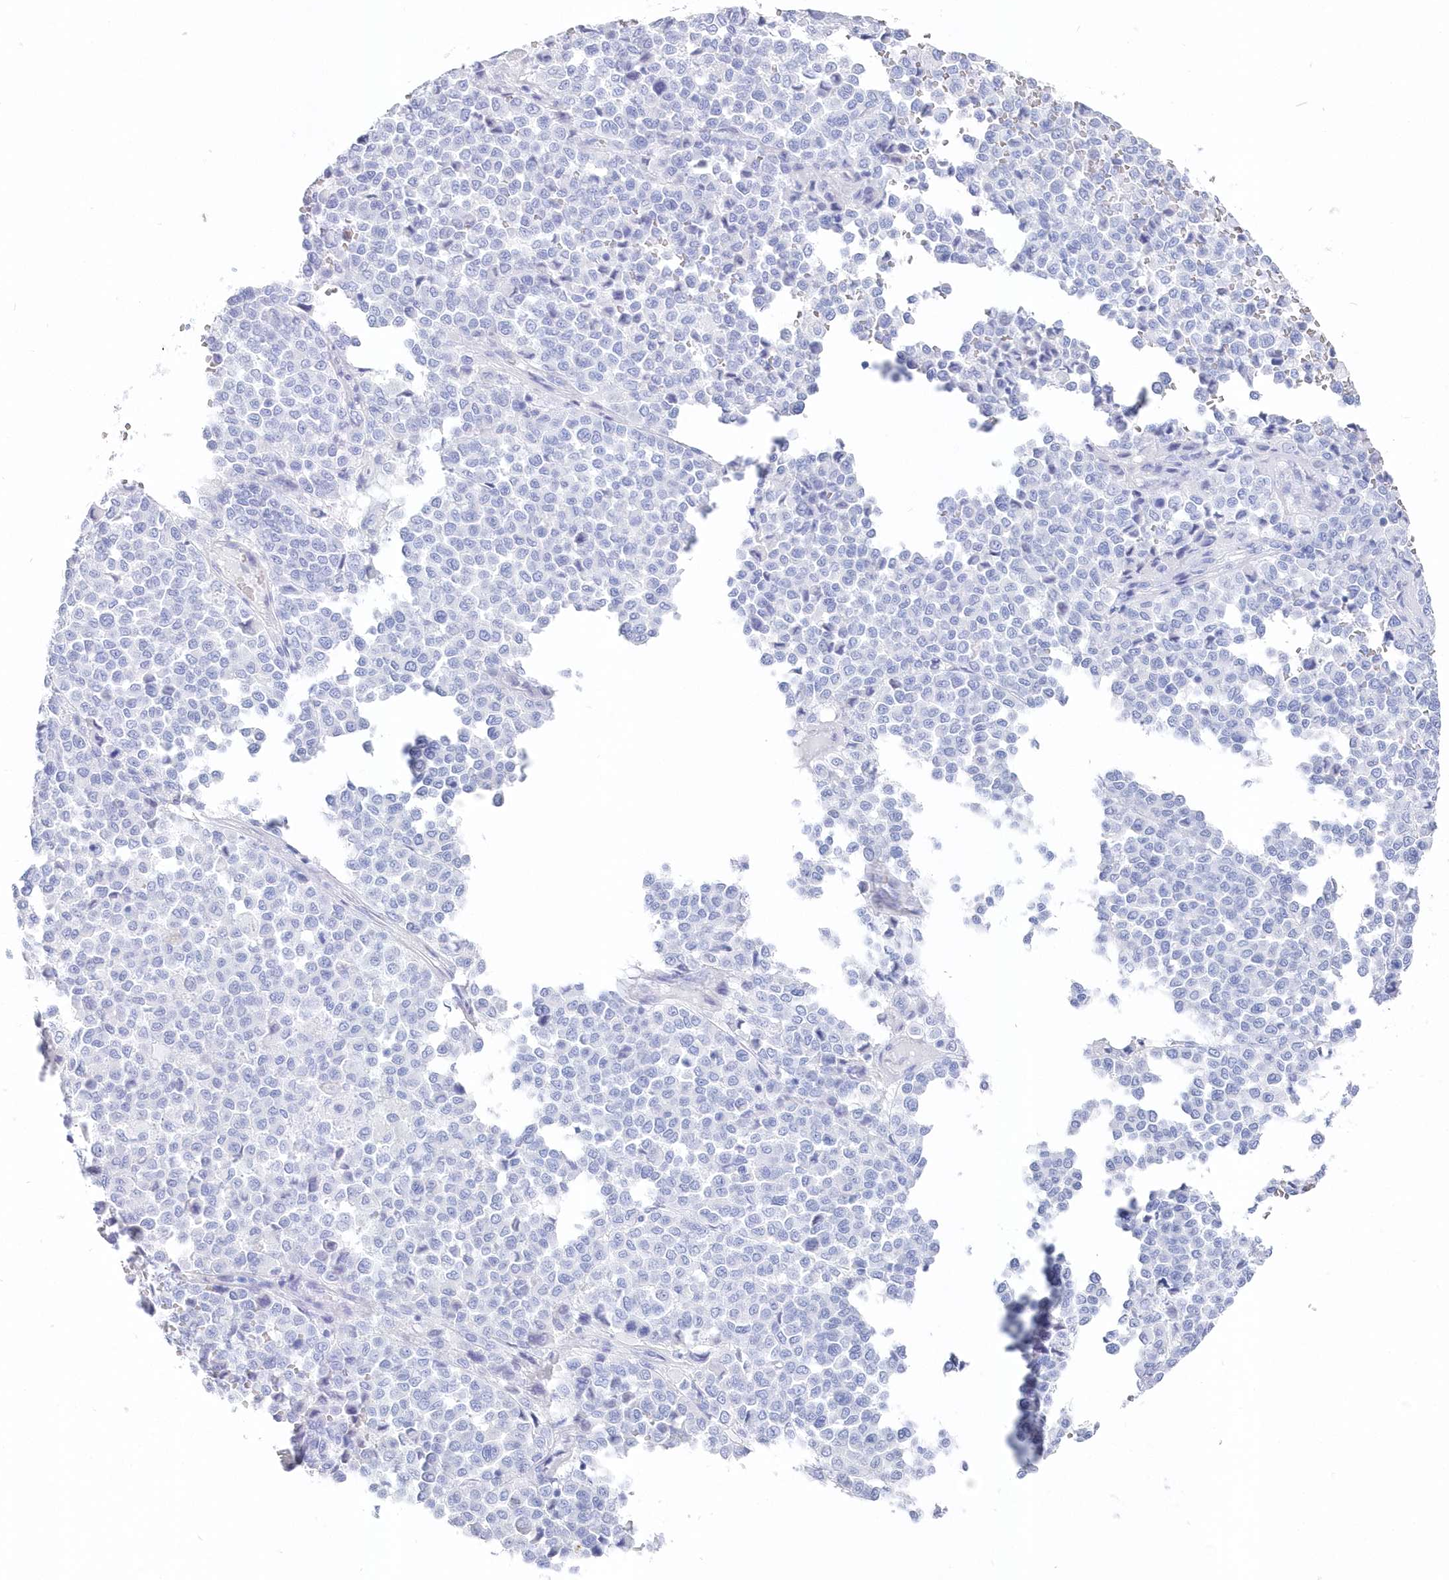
{"staining": {"intensity": "negative", "quantity": "none", "location": "none"}, "tissue": "melanoma", "cell_type": "Tumor cells", "image_type": "cancer", "snomed": [{"axis": "morphology", "description": "Malignant melanoma, Metastatic site"}, {"axis": "topography", "description": "Pancreas"}], "caption": "Tumor cells show no significant protein positivity in malignant melanoma (metastatic site).", "gene": "CSNK1G2", "patient": {"sex": "female", "age": 30}}